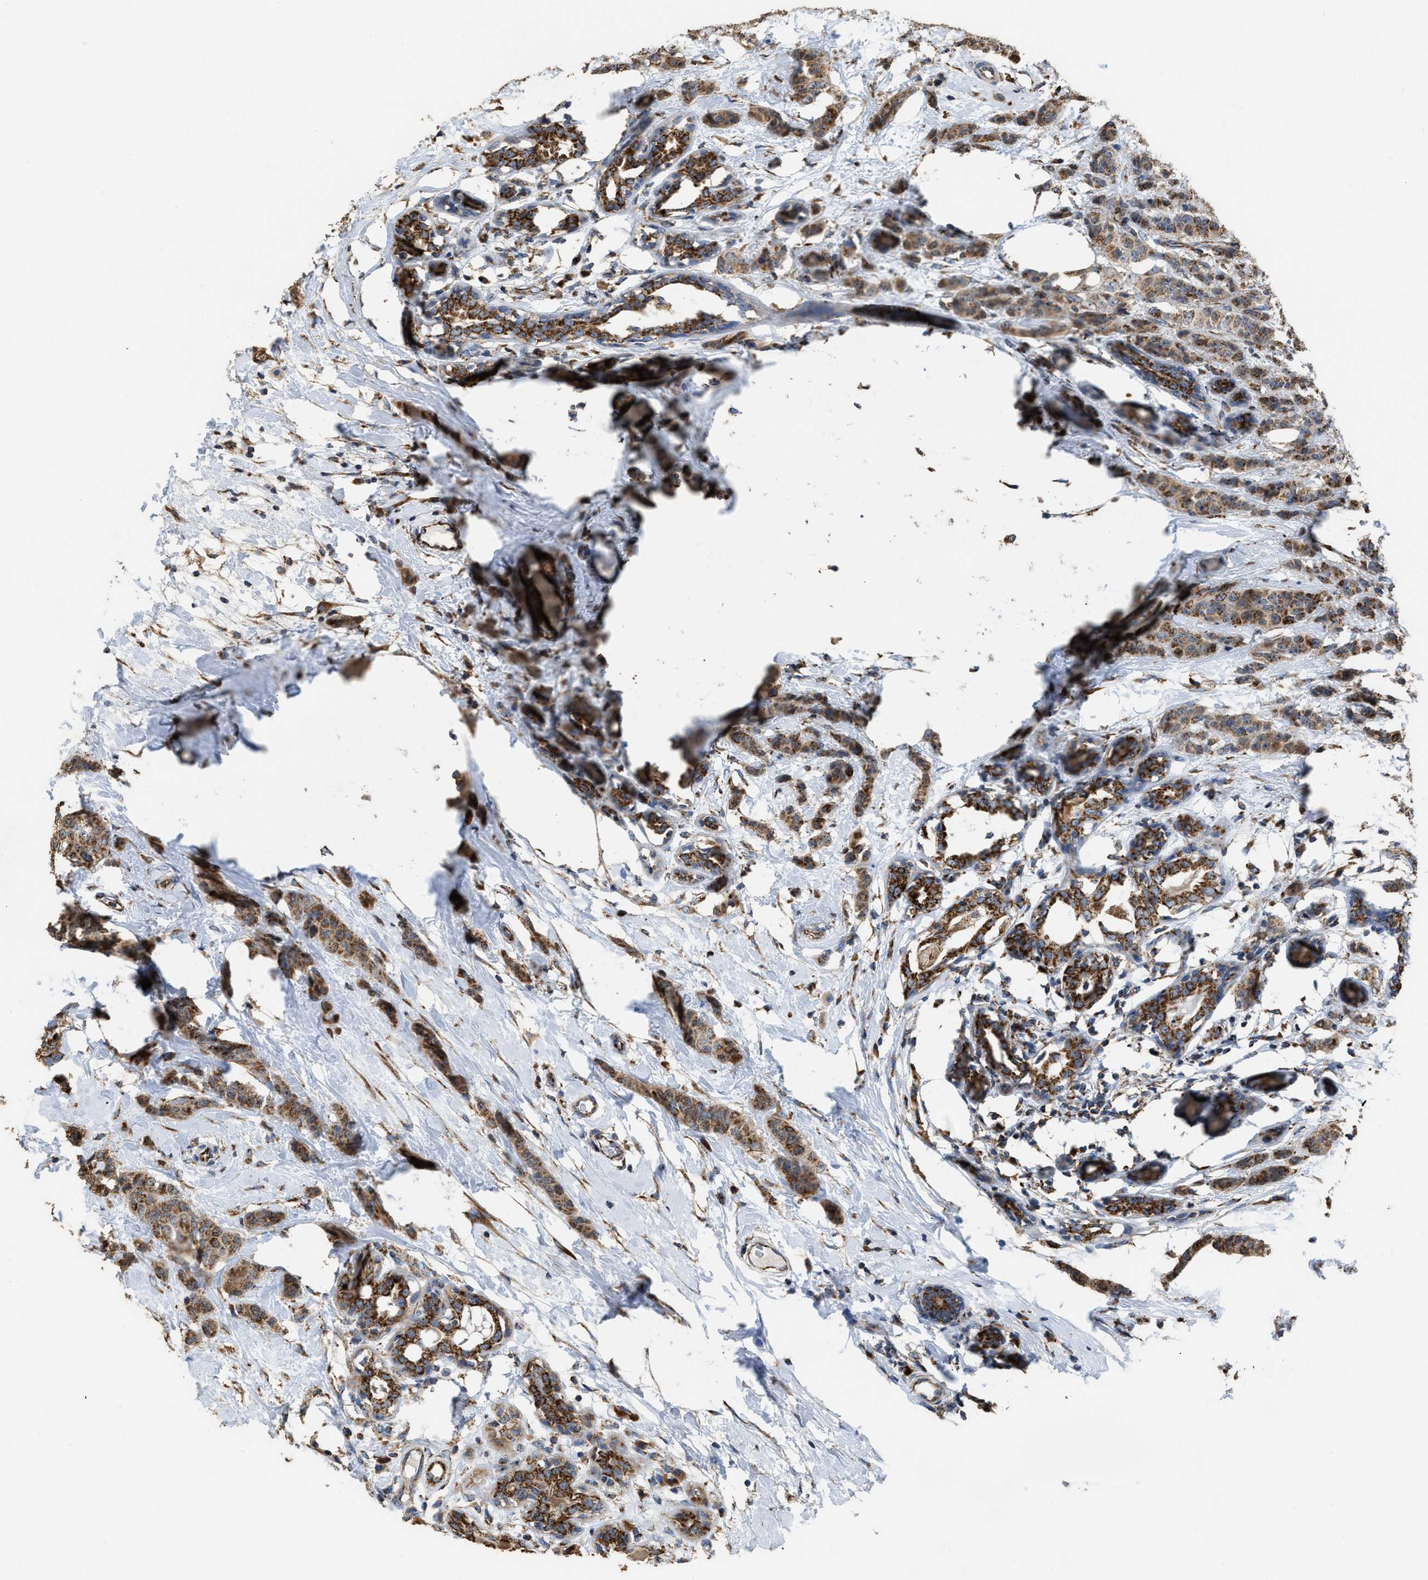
{"staining": {"intensity": "strong", "quantity": ">75%", "location": "cytoplasmic/membranous"}, "tissue": "breast cancer", "cell_type": "Tumor cells", "image_type": "cancer", "snomed": [{"axis": "morphology", "description": "Normal tissue, NOS"}, {"axis": "morphology", "description": "Duct carcinoma"}, {"axis": "topography", "description": "Breast"}], "caption": "Protein expression analysis of human breast invasive ductal carcinoma reveals strong cytoplasmic/membranous expression in approximately >75% of tumor cells.", "gene": "AK2", "patient": {"sex": "female", "age": 40}}